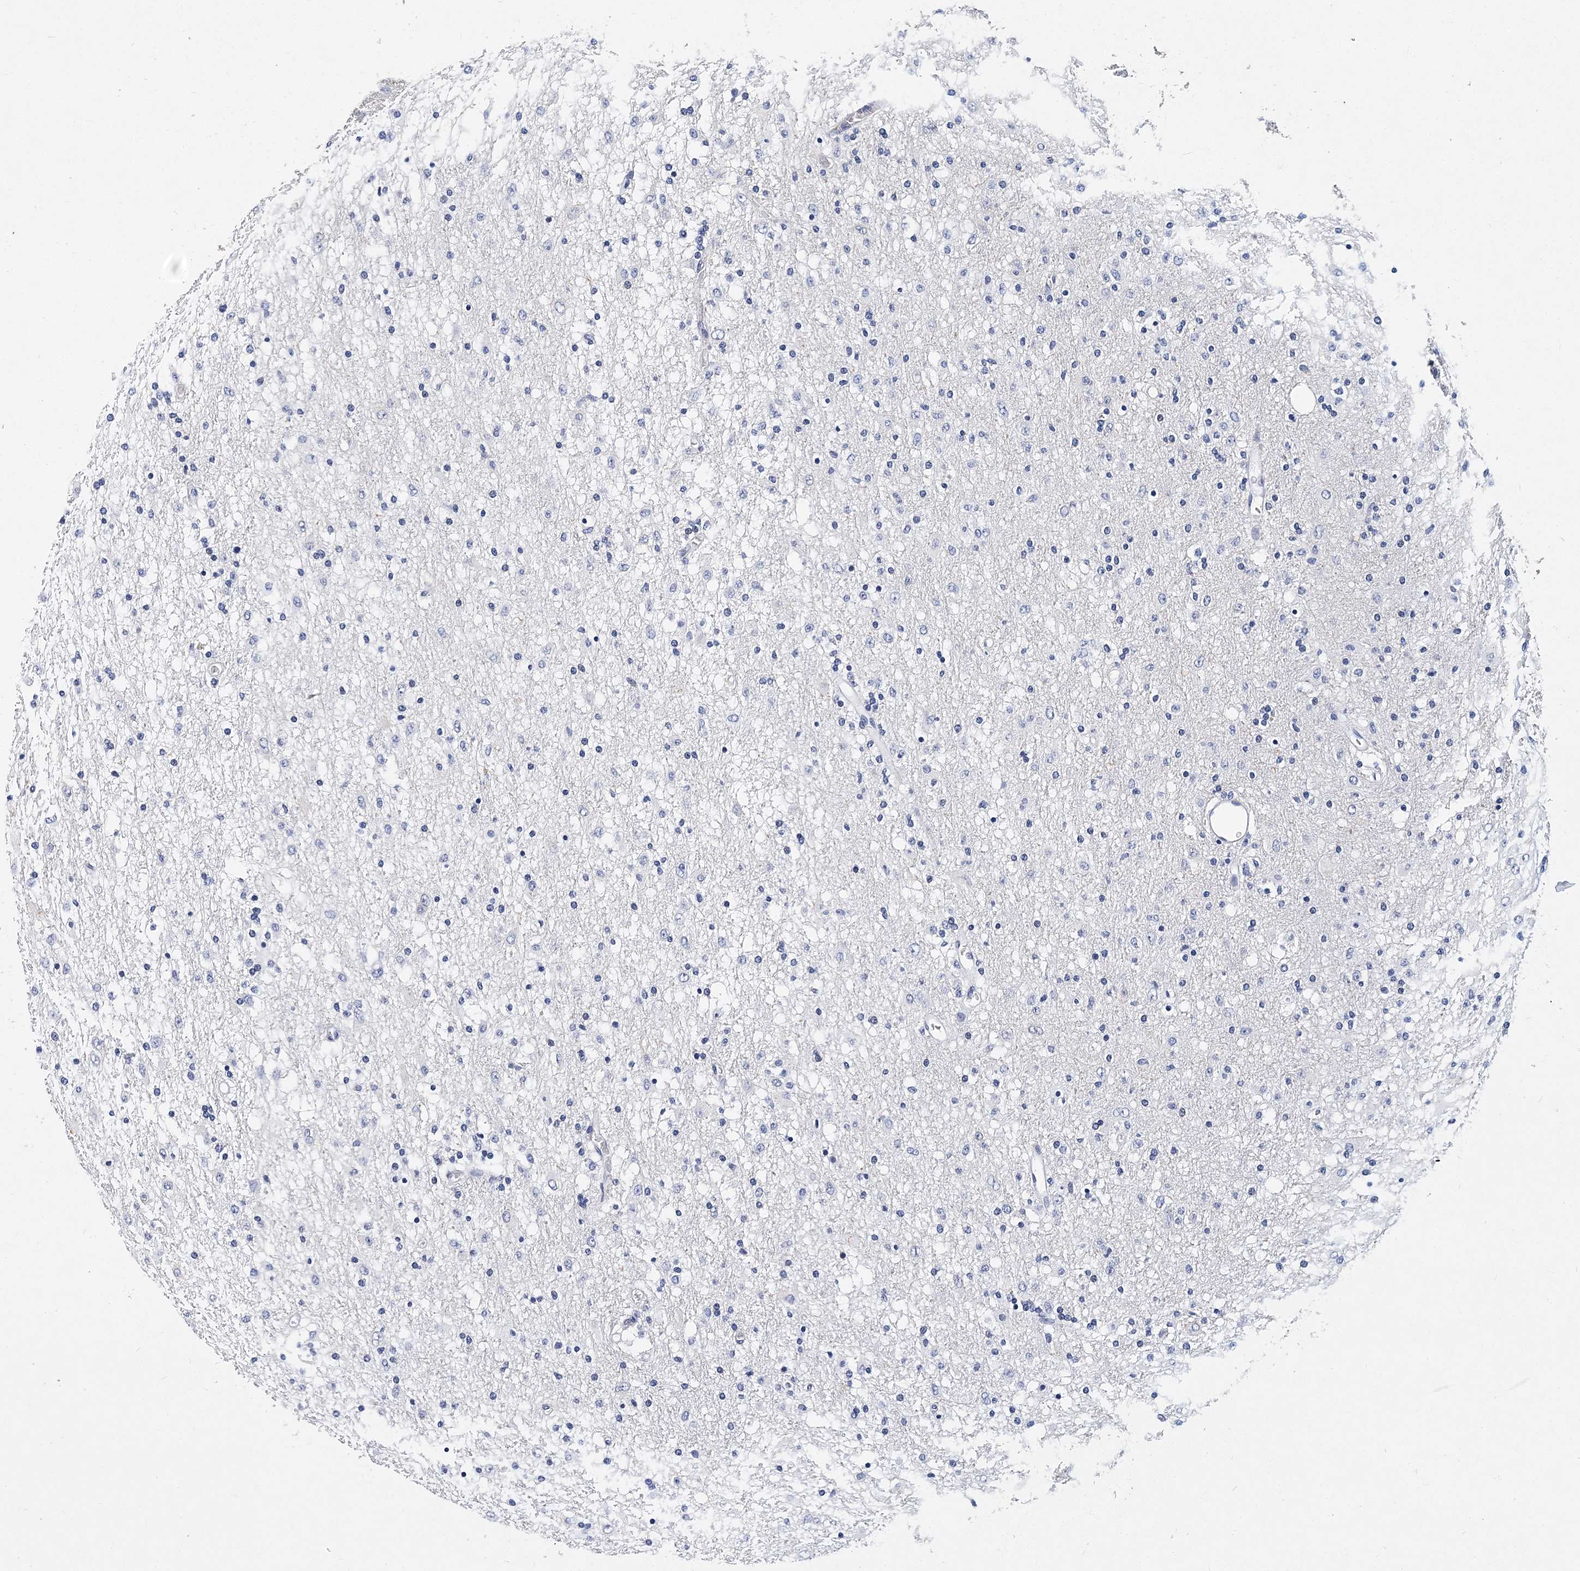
{"staining": {"intensity": "negative", "quantity": "none", "location": "none"}, "tissue": "glioma", "cell_type": "Tumor cells", "image_type": "cancer", "snomed": [{"axis": "morphology", "description": "Glioma, malignant, Low grade"}, {"axis": "topography", "description": "Brain"}], "caption": "The IHC micrograph has no significant staining in tumor cells of malignant glioma (low-grade) tissue. Nuclei are stained in blue.", "gene": "ITGA2B", "patient": {"sex": "male", "age": 65}}